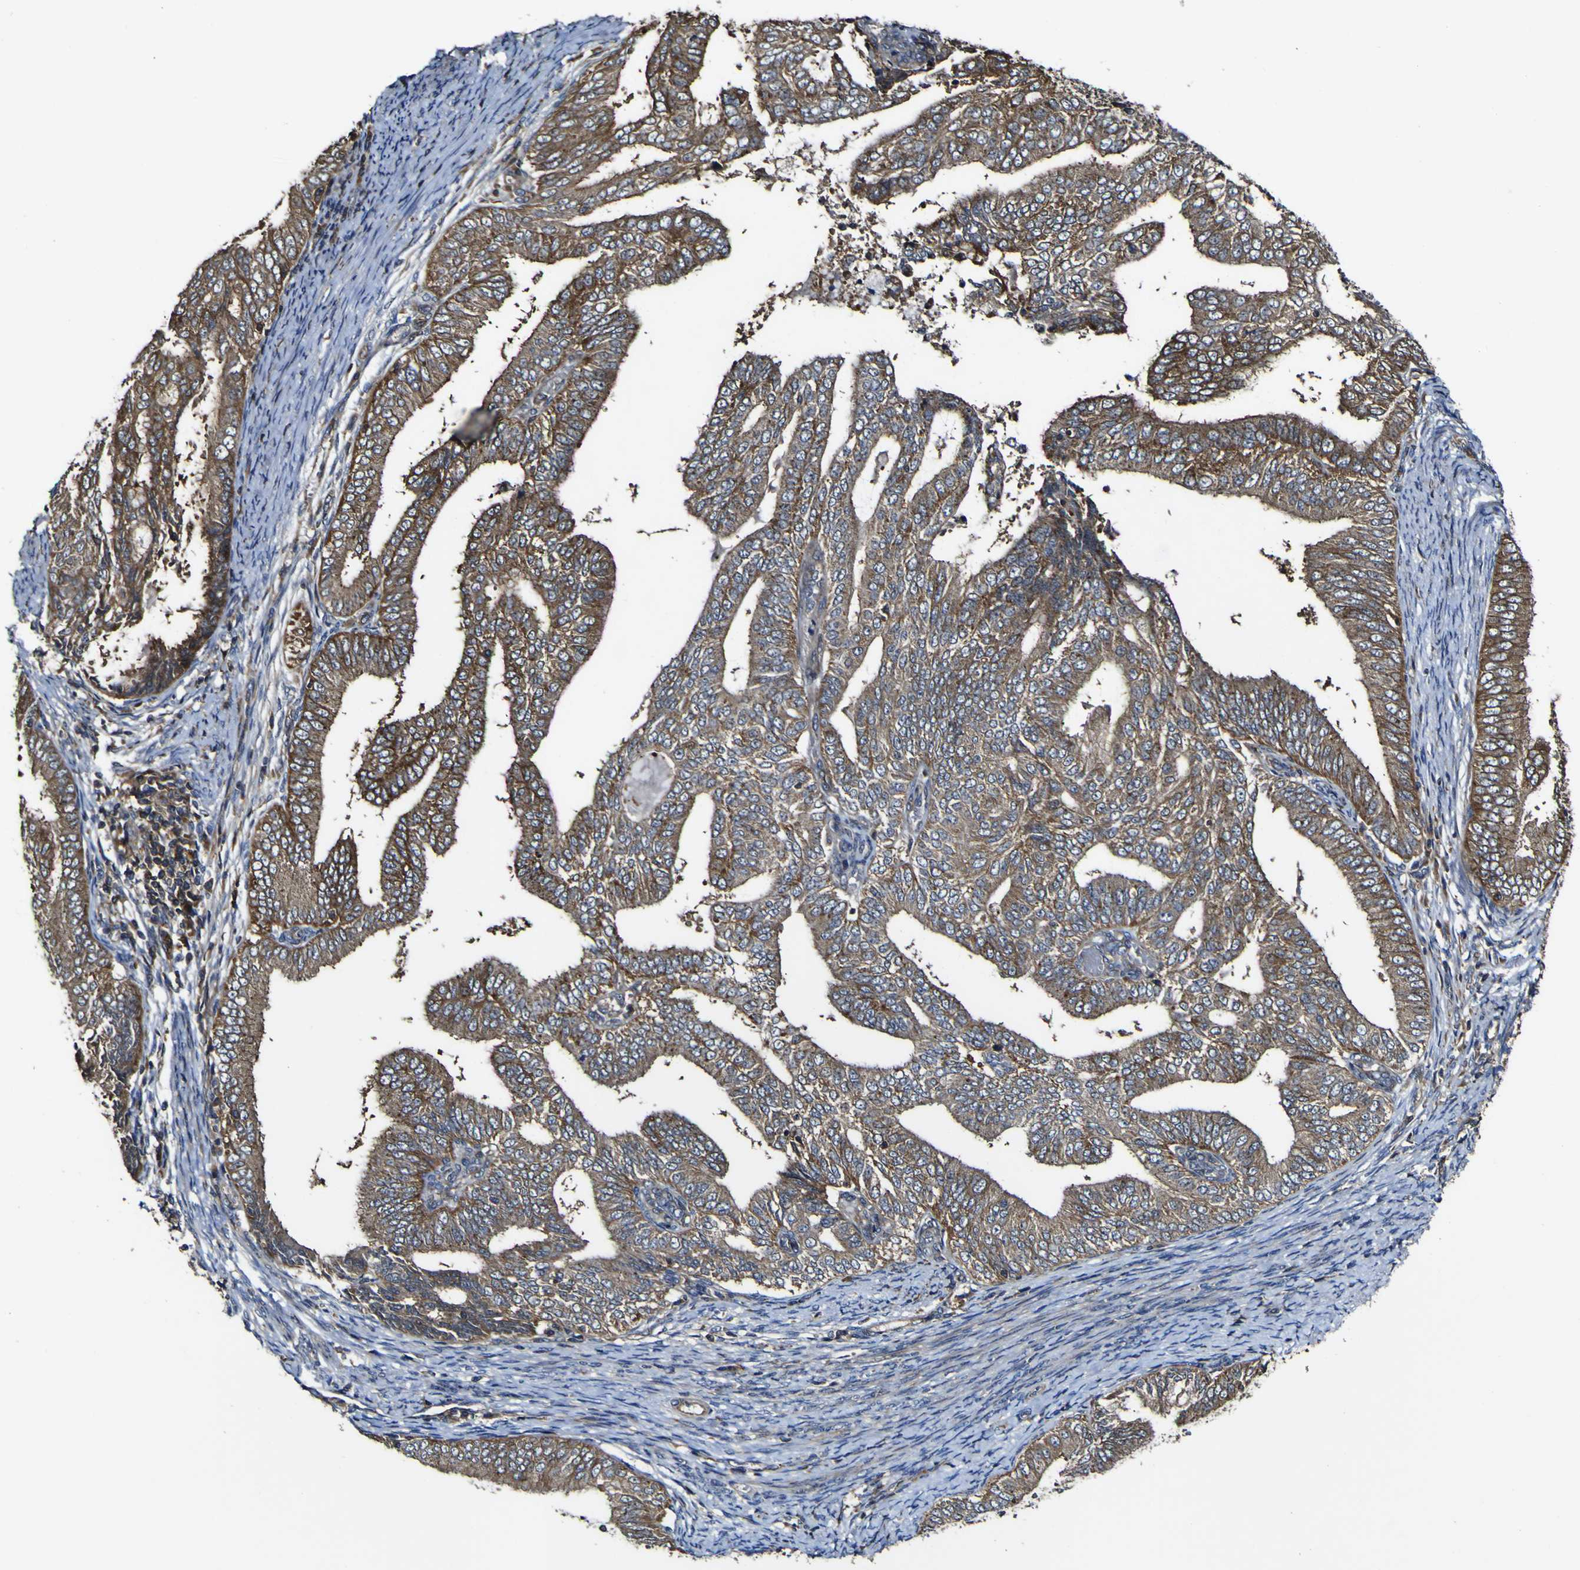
{"staining": {"intensity": "moderate", "quantity": ">75%", "location": "cytoplasmic/membranous"}, "tissue": "endometrial cancer", "cell_type": "Tumor cells", "image_type": "cancer", "snomed": [{"axis": "morphology", "description": "Adenocarcinoma, NOS"}, {"axis": "topography", "description": "Endometrium"}], "caption": "This is a photomicrograph of immunohistochemistry staining of endometrial cancer, which shows moderate staining in the cytoplasmic/membranous of tumor cells.", "gene": "TNIK", "patient": {"sex": "female", "age": 58}}